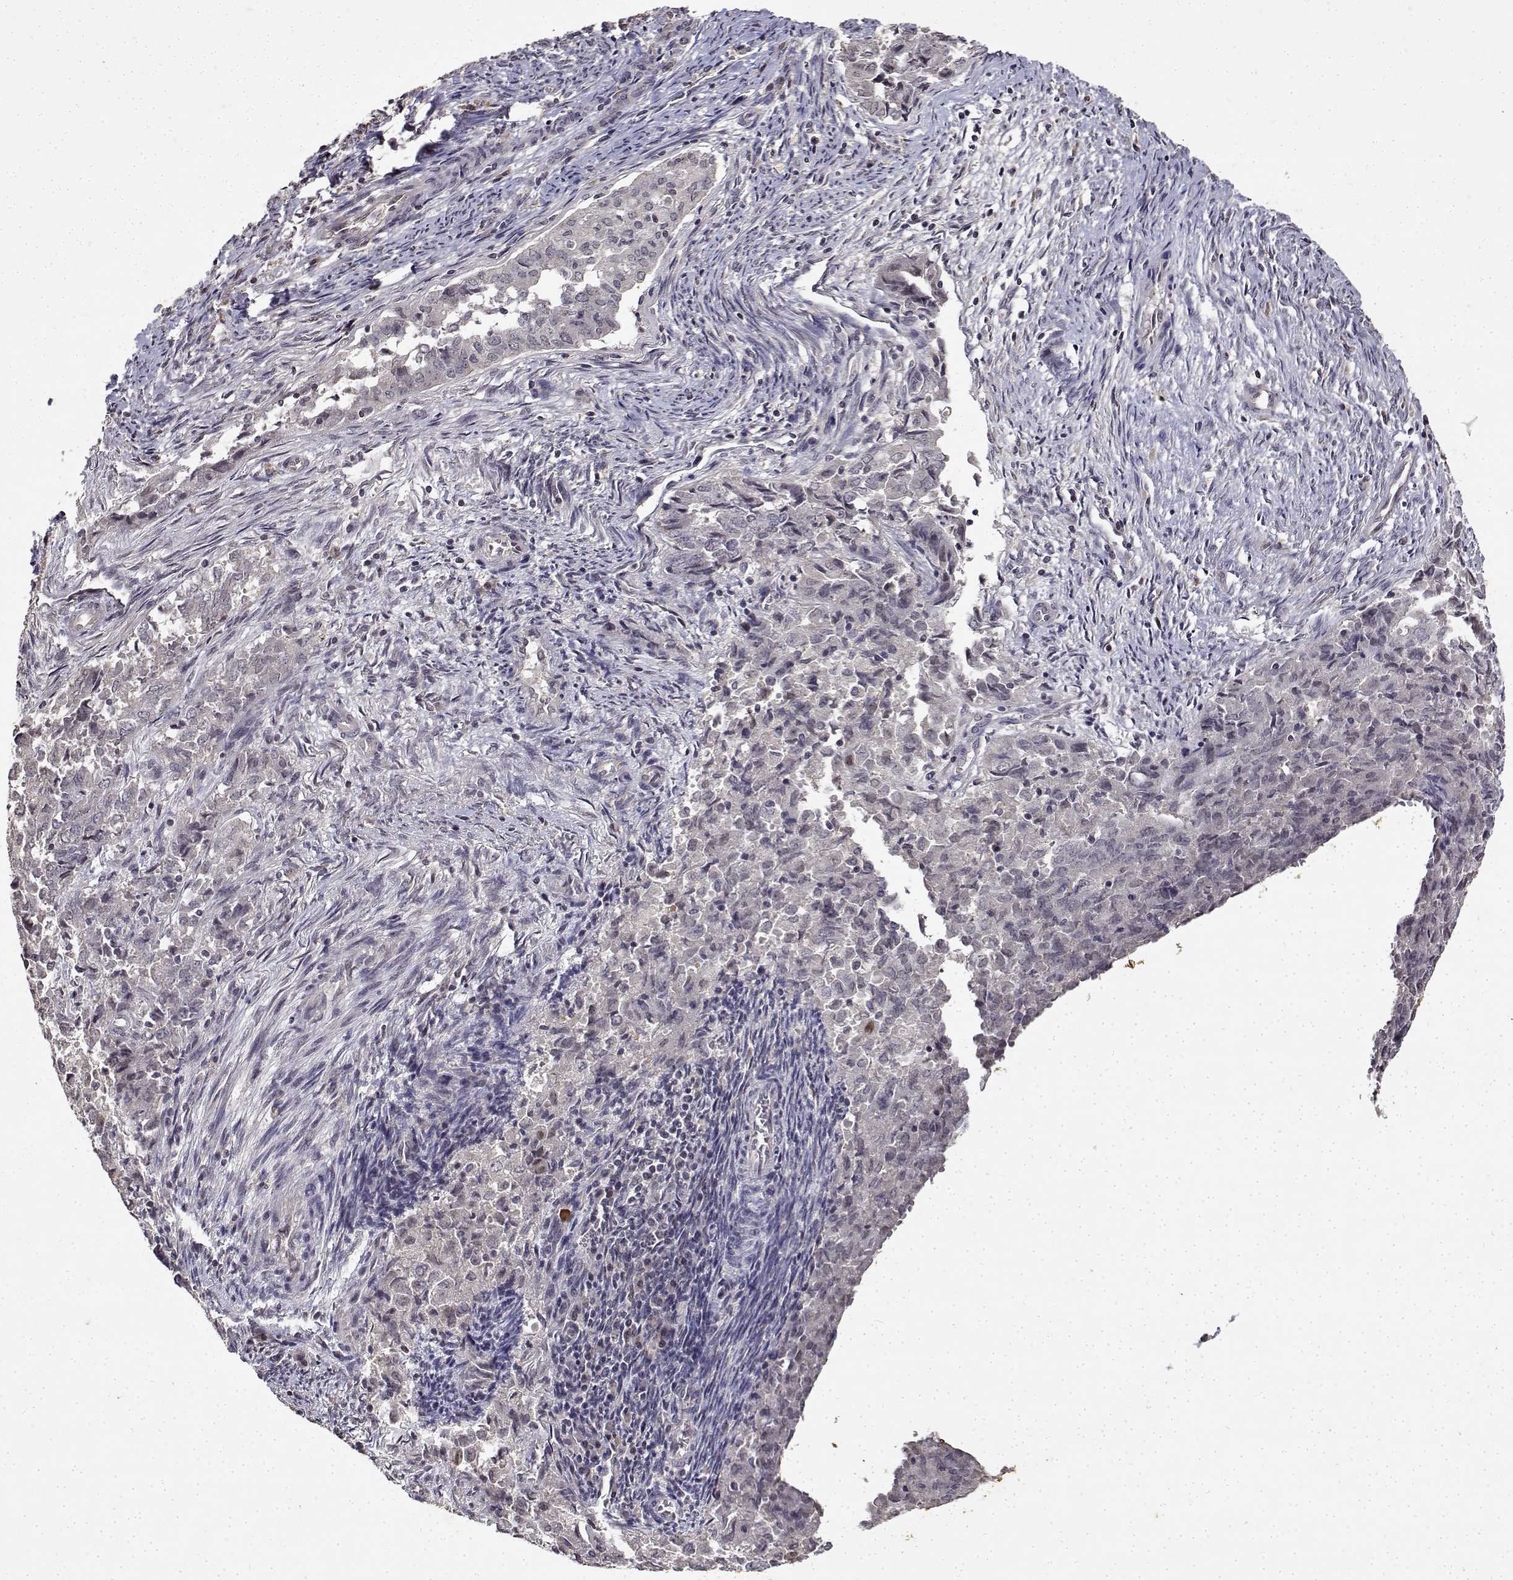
{"staining": {"intensity": "negative", "quantity": "none", "location": "none"}, "tissue": "endometrial cancer", "cell_type": "Tumor cells", "image_type": "cancer", "snomed": [{"axis": "morphology", "description": "Adenocarcinoma, NOS"}, {"axis": "topography", "description": "Endometrium"}], "caption": "Protein analysis of endometrial adenocarcinoma reveals no significant expression in tumor cells.", "gene": "BDNF", "patient": {"sex": "female", "age": 72}}